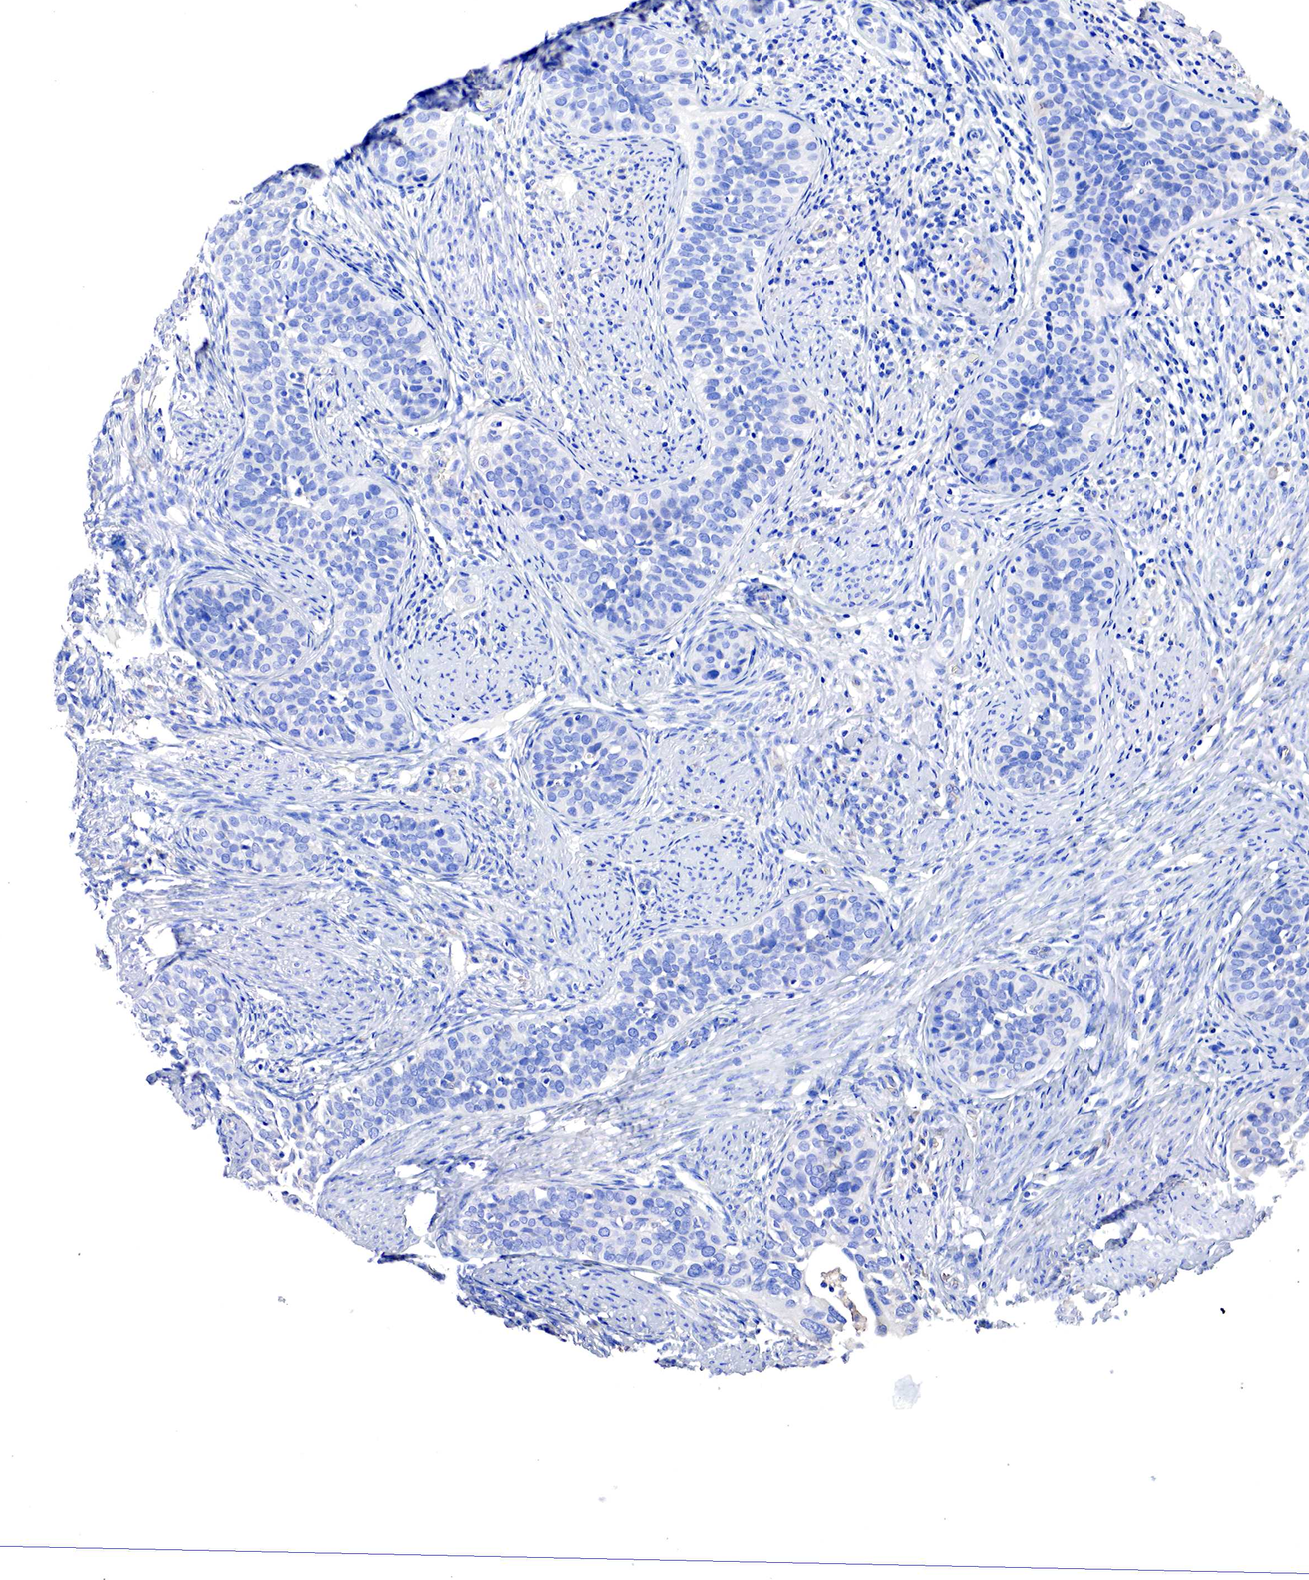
{"staining": {"intensity": "negative", "quantity": "none", "location": "none"}, "tissue": "cervical cancer", "cell_type": "Tumor cells", "image_type": "cancer", "snomed": [{"axis": "morphology", "description": "Squamous cell carcinoma, NOS"}, {"axis": "topography", "description": "Cervix"}], "caption": "This is an immunohistochemistry histopathology image of human cervical cancer. There is no expression in tumor cells.", "gene": "RDX", "patient": {"sex": "female", "age": 31}}